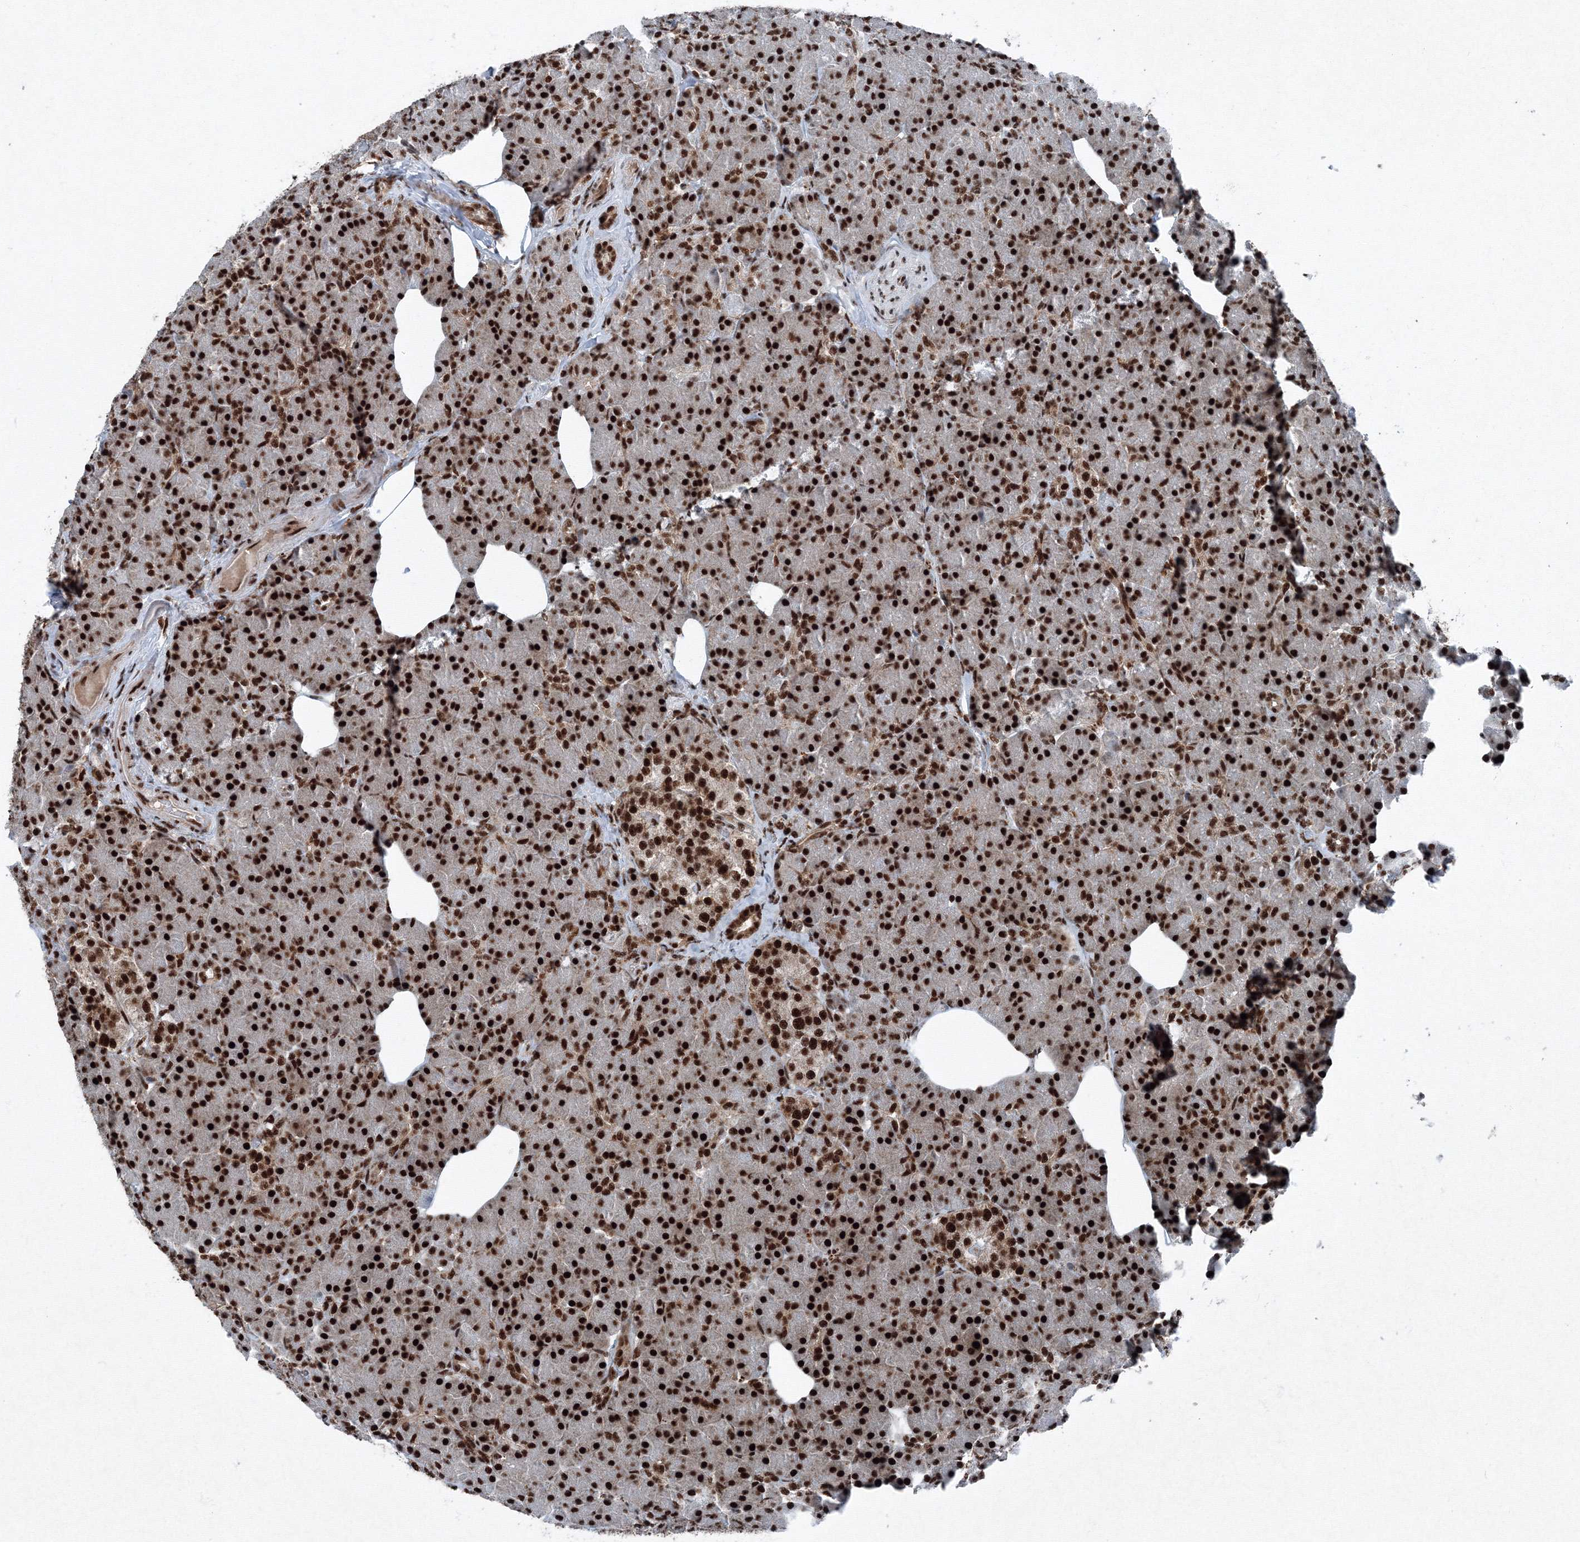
{"staining": {"intensity": "strong", "quantity": ">75%", "location": "nuclear"}, "tissue": "pancreas", "cell_type": "Exocrine glandular cells", "image_type": "normal", "snomed": [{"axis": "morphology", "description": "Normal tissue, NOS"}, {"axis": "topography", "description": "Pancreas"}], "caption": "Protein staining displays strong nuclear staining in about >75% of exocrine glandular cells in benign pancreas.", "gene": "SNRPC", "patient": {"sex": "female", "age": 43}}